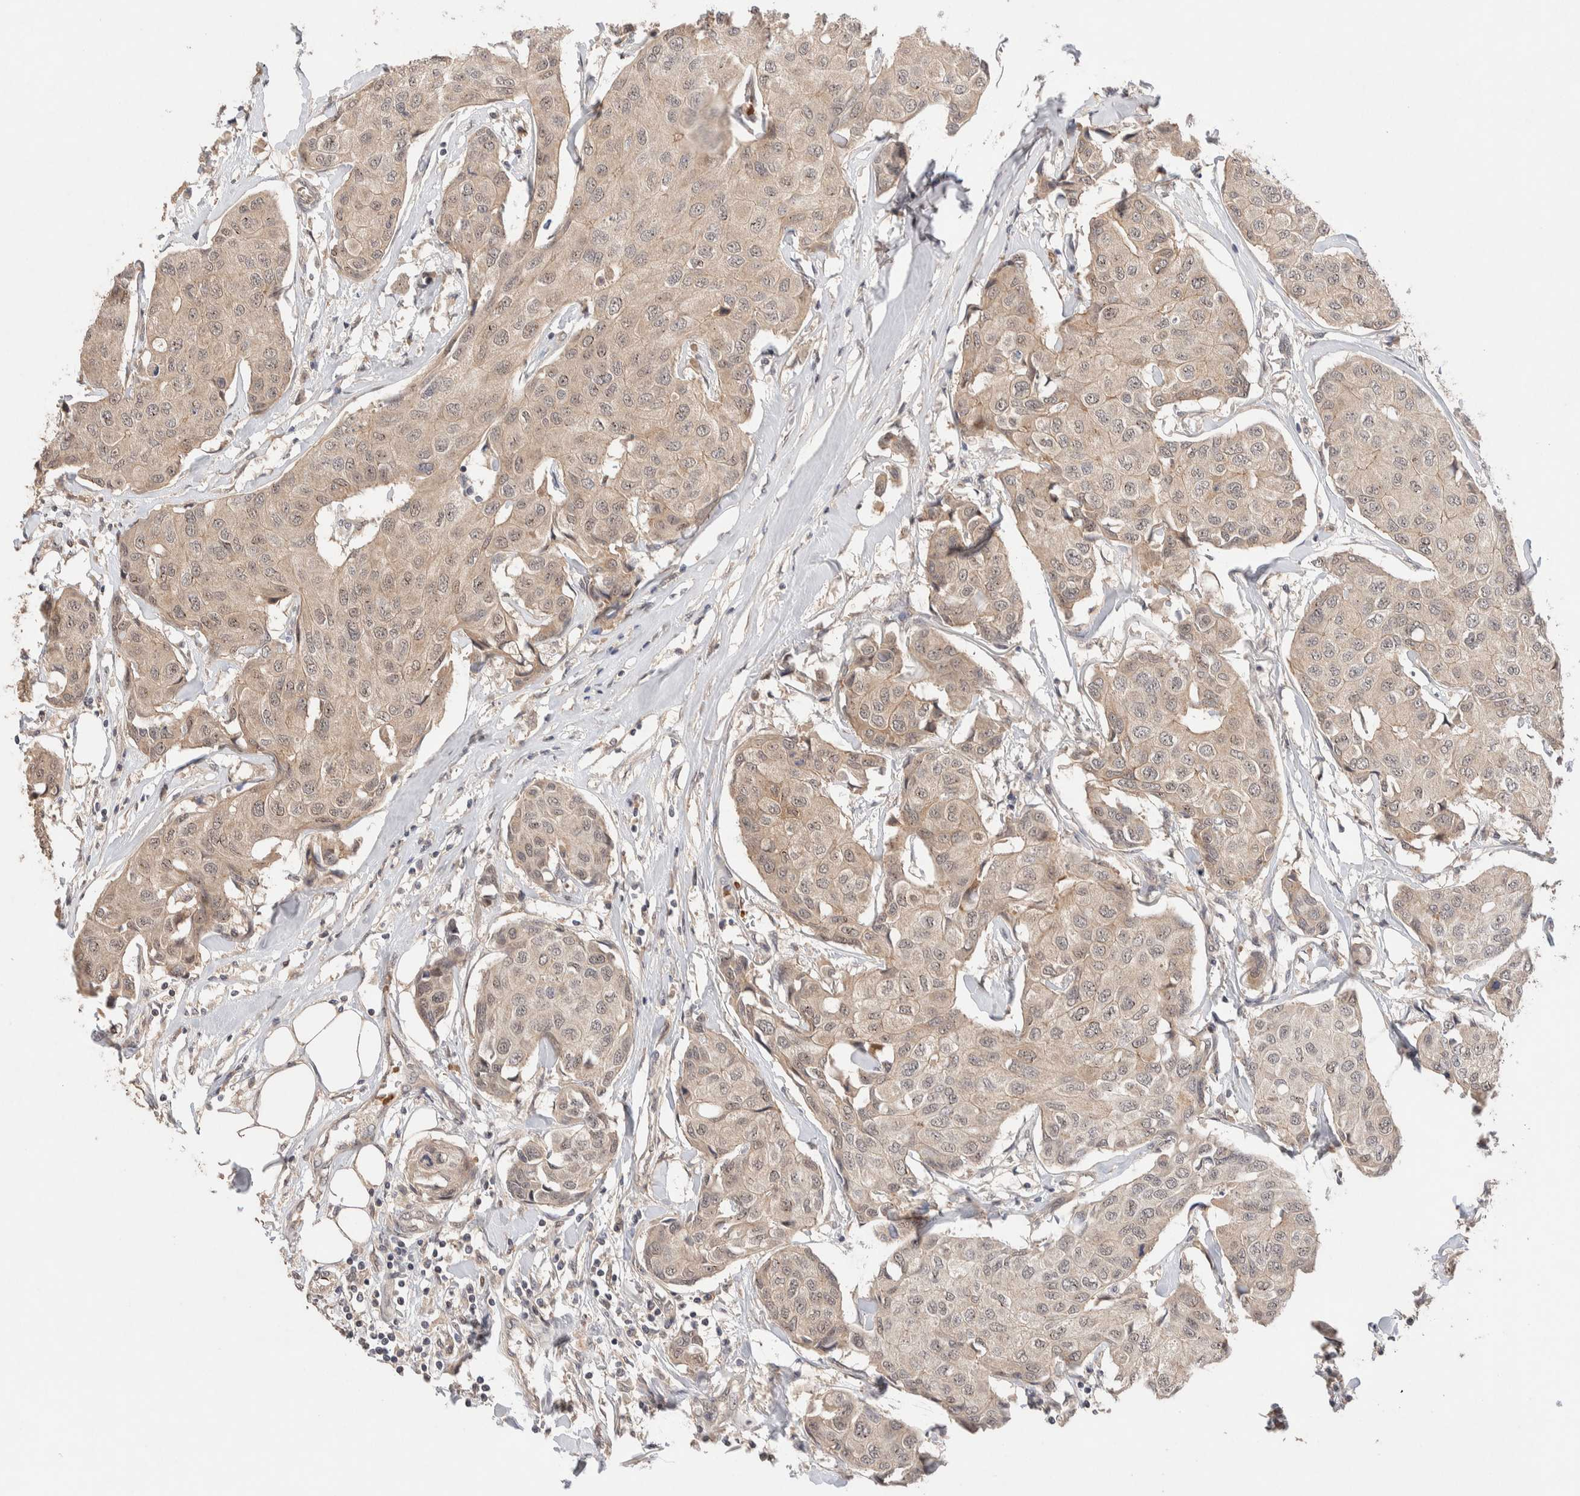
{"staining": {"intensity": "weak", "quantity": ">75%", "location": "cytoplasmic/membranous"}, "tissue": "breast cancer", "cell_type": "Tumor cells", "image_type": "cancer", "snomed": [{"axis": "morphology", "description": "Duct carcinoma"}, {"axis": "topography", "description": "Breast"}], "caption": "Protein positivity by IHC exhibits weak cytoplasmic/membranous positivity in approximately >75% of tumor cells in breast cancer (intraductal carcinoma). (brown staining indicates protein expression, while blue staining denotes nuclei).", "gene": "CASK", "patient": {"sex": "female", "age": 80}}